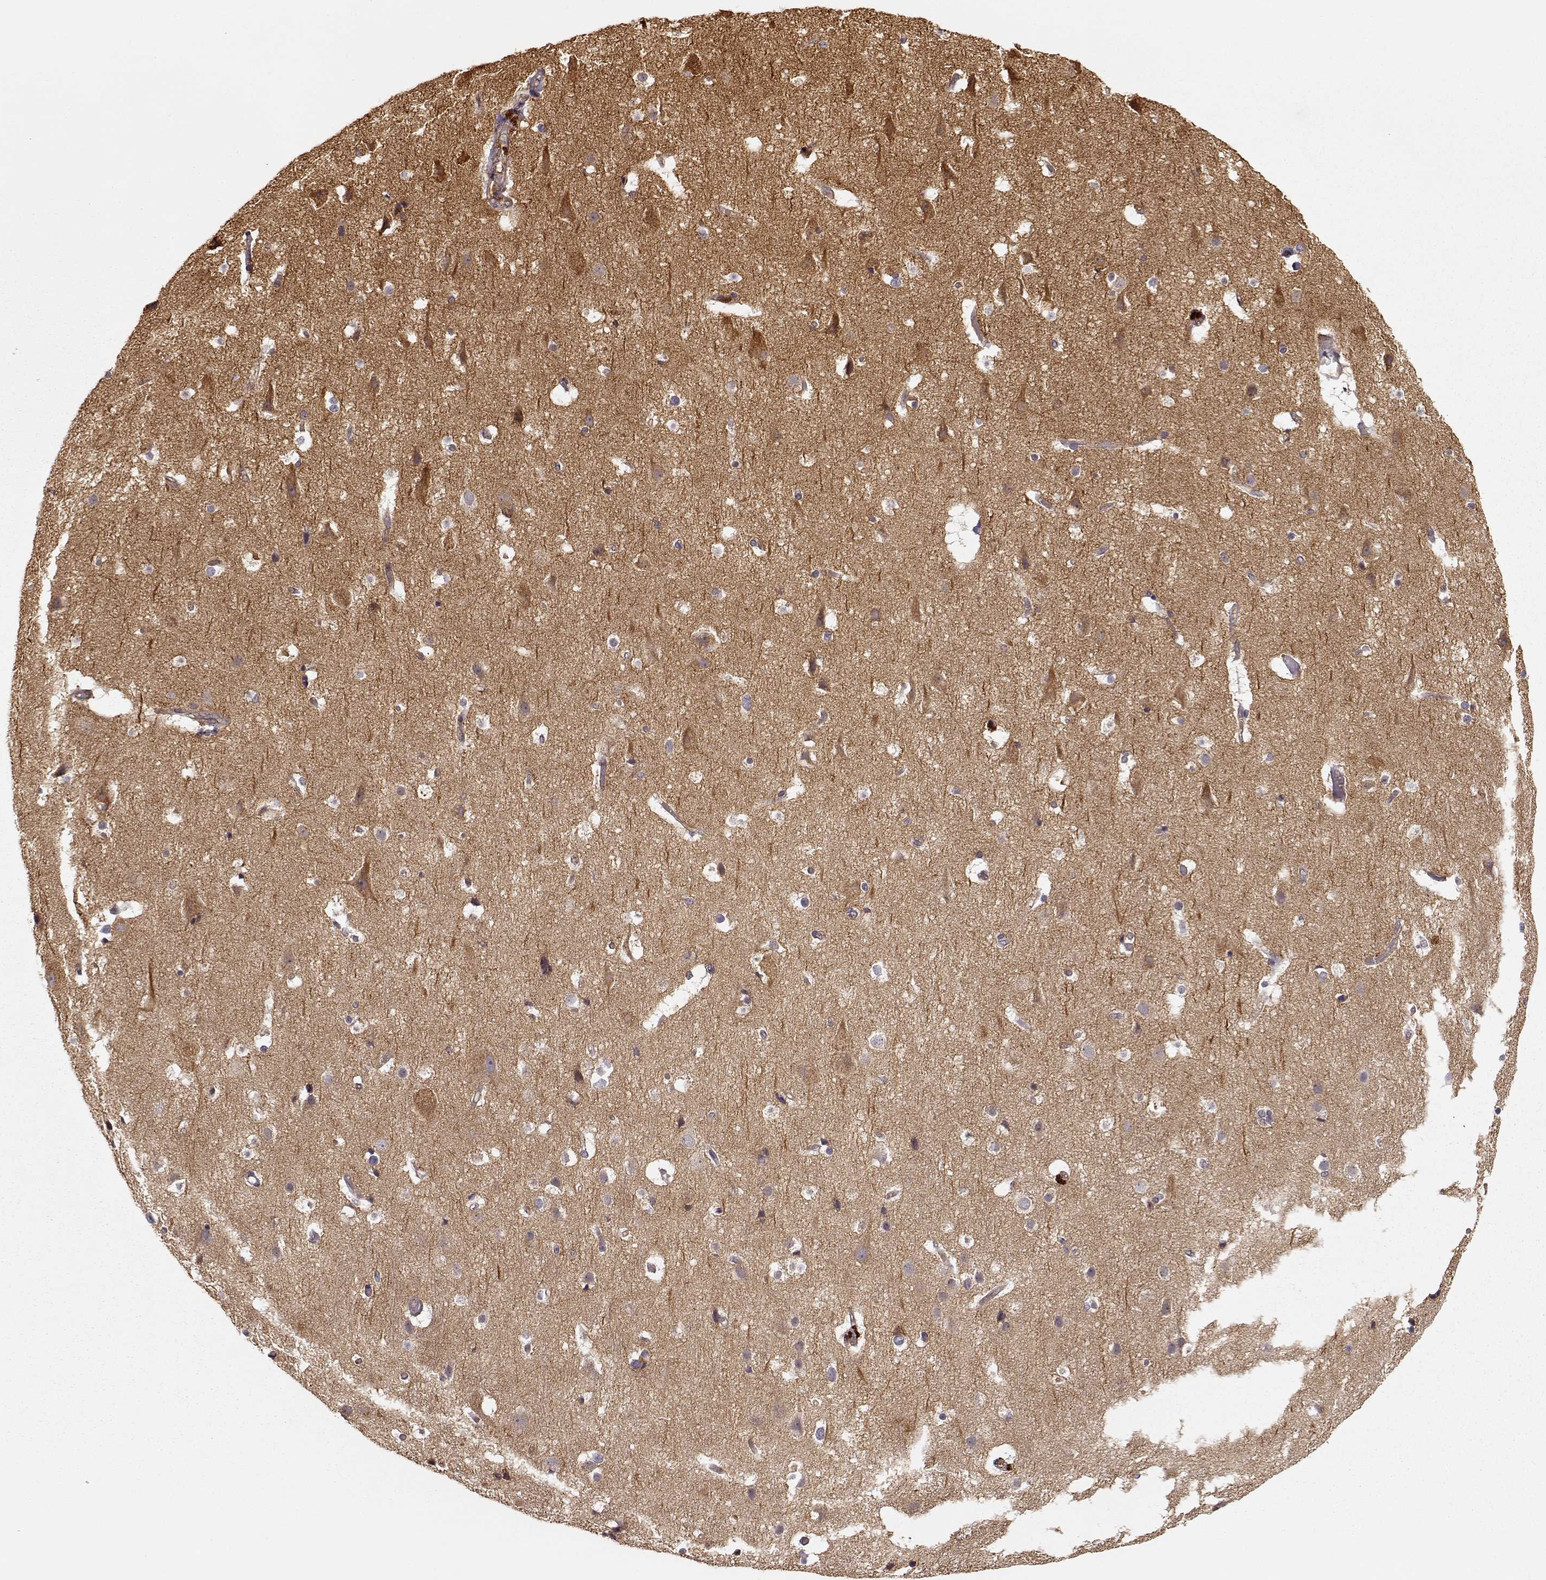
{"staining": {"intensity": "negative", "quantity": "none", "location": "none"}, "tissue": "cerebral cortex", "cell_type": "Endothelial cells", "image_type": "normal", "snomed": [{"axis": "morphology", "description": "Normal tissue, NOS"}, {"axis": "topography", "description": "Cerebral cortex"}], "caption": "A photomicrograph of human cerebral cortex is negative for staining in endothelial cells. (Immunohistochemistry, brightfield microscopy, high magnification).", "gene": "ARHGEF2", "patient": {"sex": "female", "age": 52}}